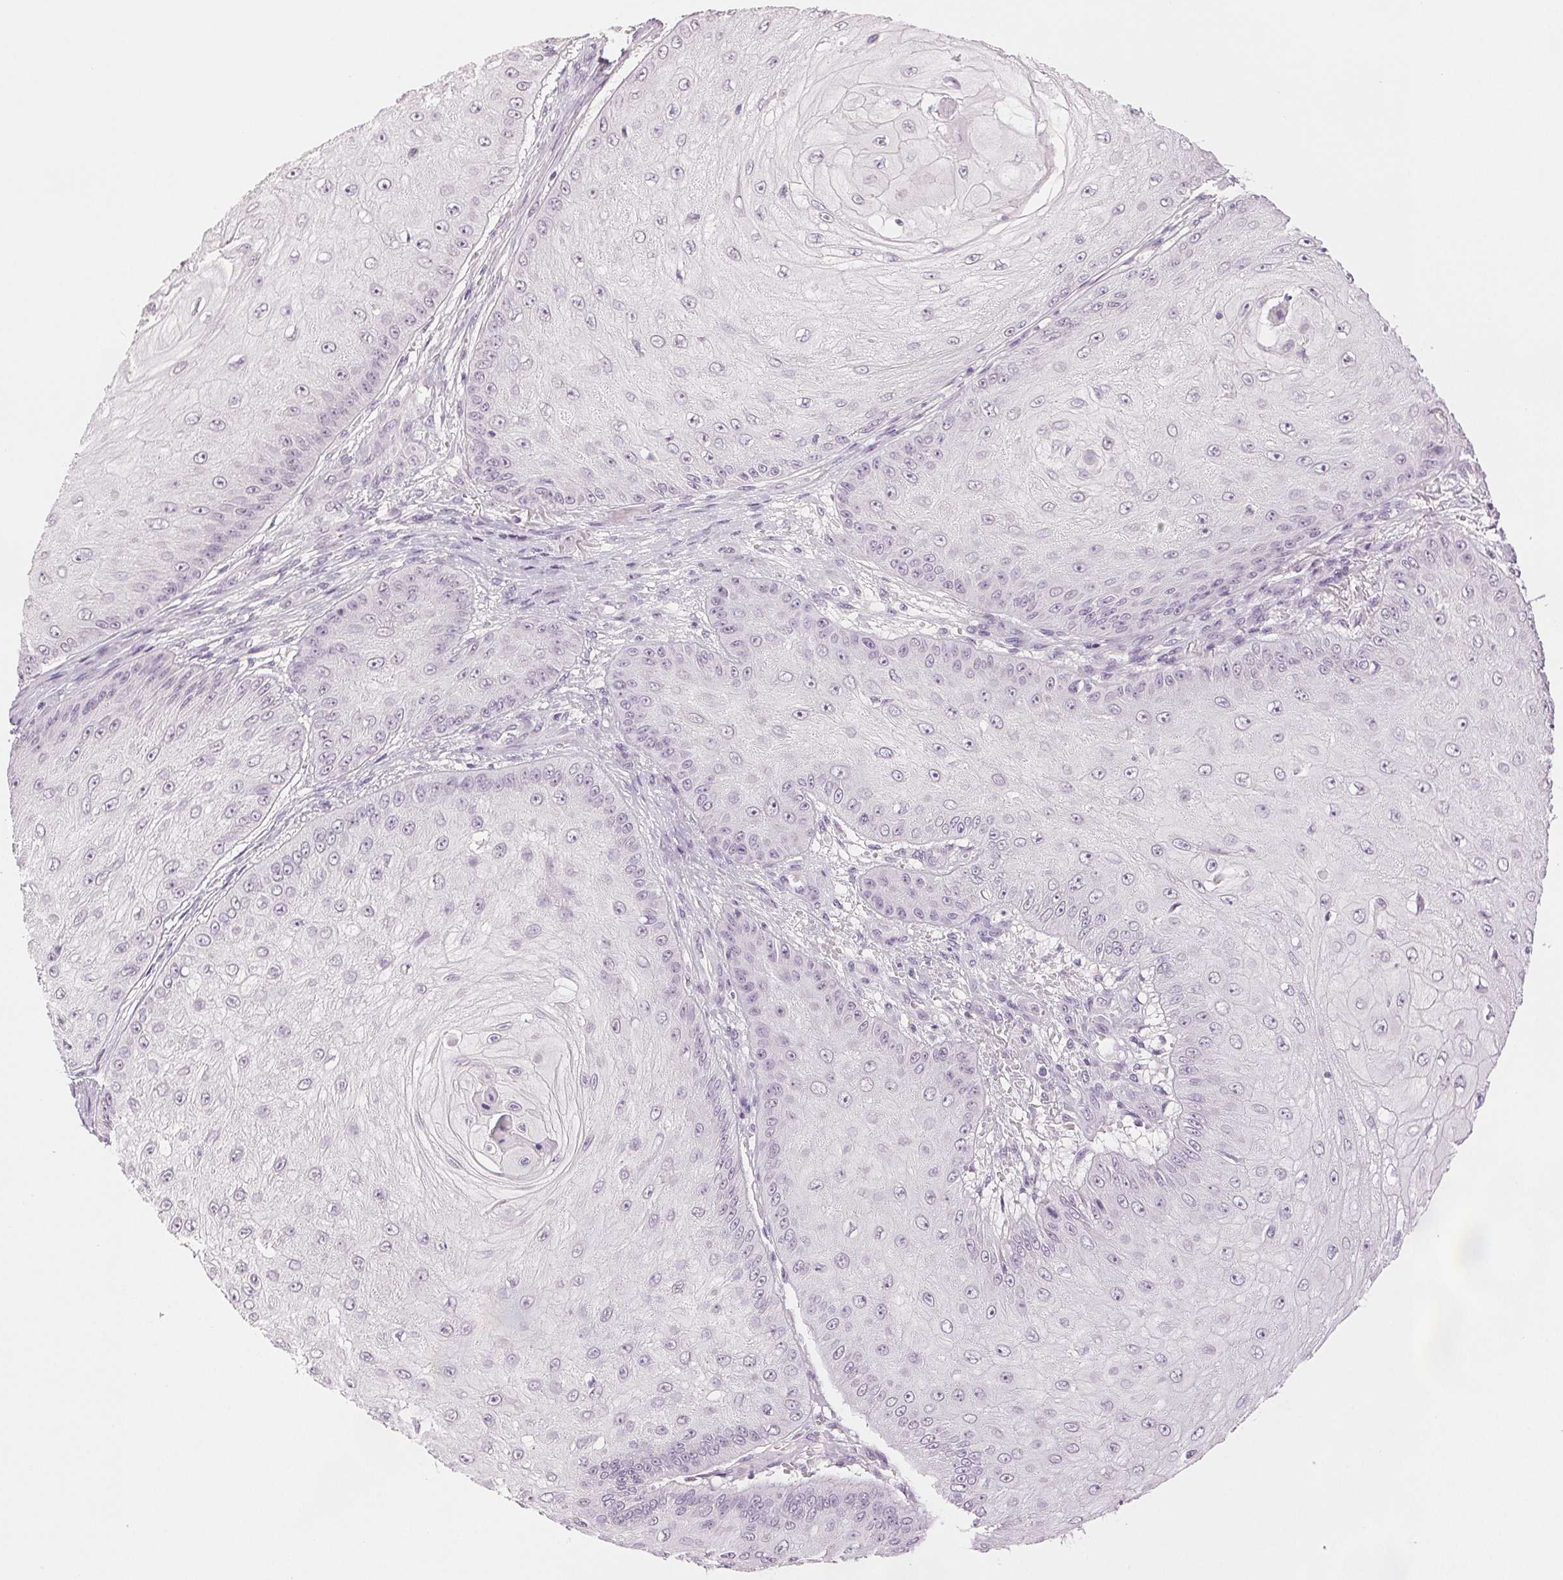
{"staining": {"intensity": "negative", "quantity": "none", "location": "none"}, "tissue": "skin cancer", "cell_type": "Tumor cells", "image_type": "cancer", "snomed": [{"axis": "morphology", "description": "Squamous cell carcinoma, NOS"}, {"axis": "topography", "description": "Skin"}], "caption": "IHC photomicrograph of neoplastic tissue: squamous cell carcinoma (skin) stained with DAB (3,3'-diaminobenzidine) shows no significant protein expression in tumor cells.", "gene": "SCGN", "patient": {"sex": "male", "age": 70}}